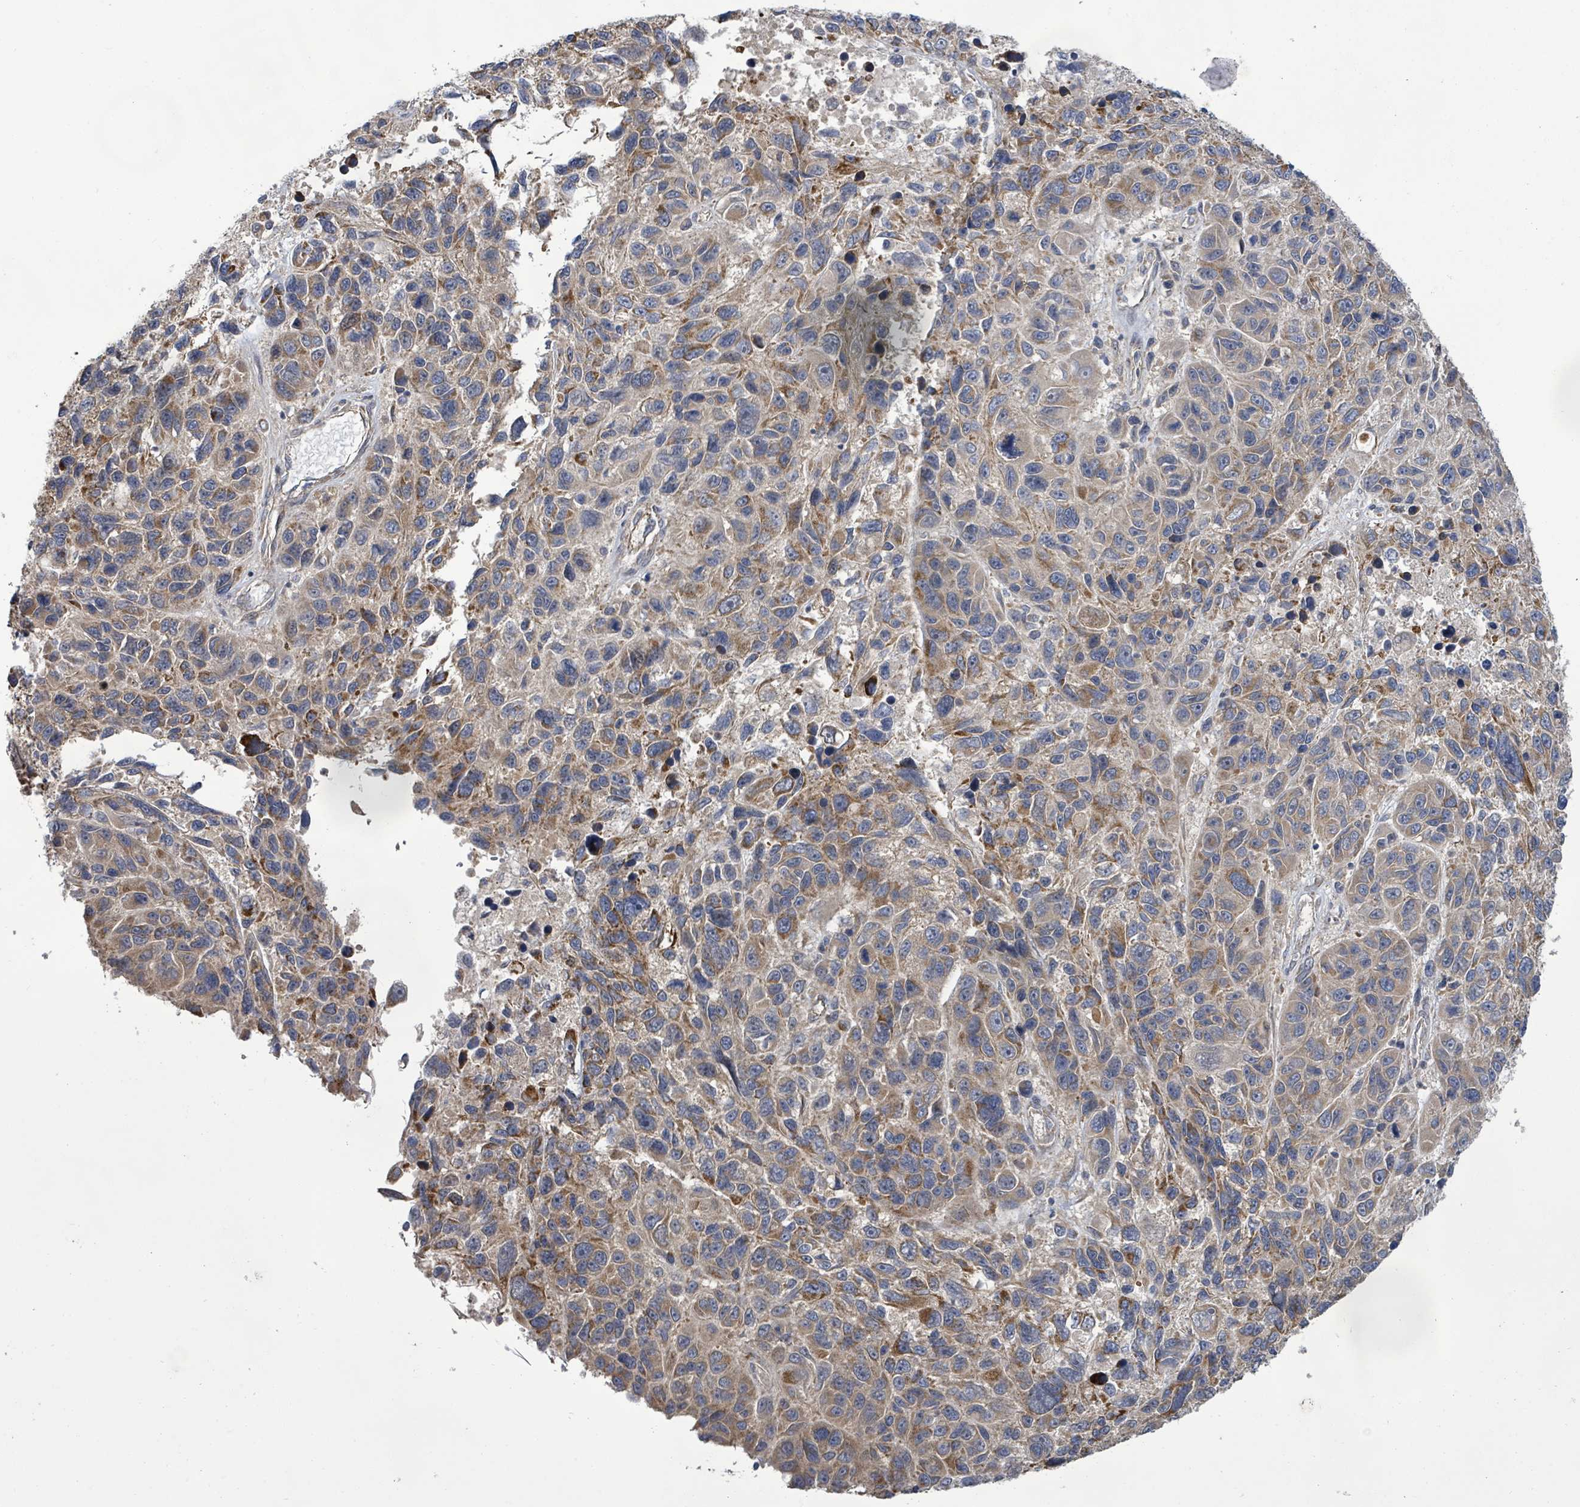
{"staining": {"intensity": "moderate", "quantity": "25%-75%", "location": "cytoplasmic/membranous"}, "tissue": "melanoma", "cell_type": "Tumor cells", "image_type": "cancer", "snomed": [{"axis": "morphology", "description": "Malignant melanoma, NOS"}, {"axis": "topography", "description": "Skin"}], "caption": "Human malignant melanoma stained with a protein marker displays moderate staining in tumor cells.", "gene": "KBTBD11", "patient": {"sex": "male", "age": 53}}